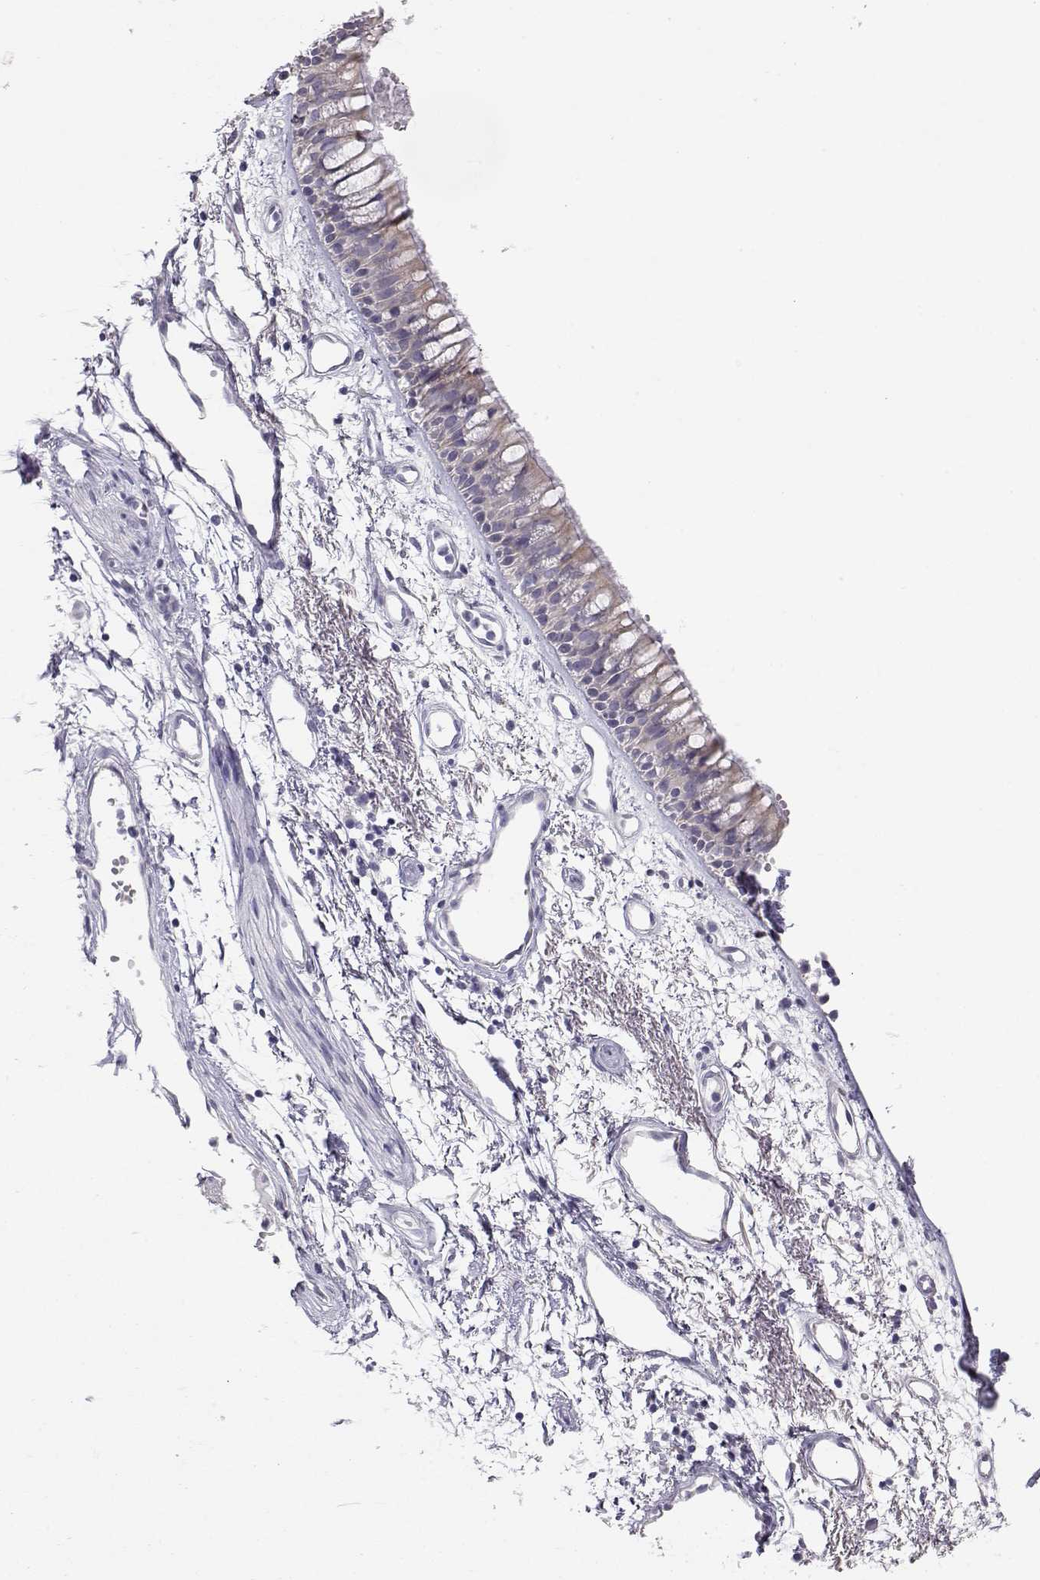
{"staining": {"intensity": "weak", "quantity": "<25%", "location": "cytoplasmic/membranous"}, "tissue": "bronchus", "cell_type": "Respiratory epithelial cells", "image_type": "normal", "snomed": [{"axis": "morphology", "description": "Normal tissue, NOS"}, {"axis": "morphology", "description": "Squamous cell carcinoma, NOS"}, {"axis": "topography", "description": "Cartilage tissue"}, {"axis": "topography", "description": "Bronchus"}, {"axis": "topography", "description": "Lung"}], "caption": "IHC image of unremarkable bronchus stained for a protein (brown), which demonstrates no staining in respiratory epithelial cells.", "gene": "KCNMB4", "patient": {"sex": "male", "age": 66}}